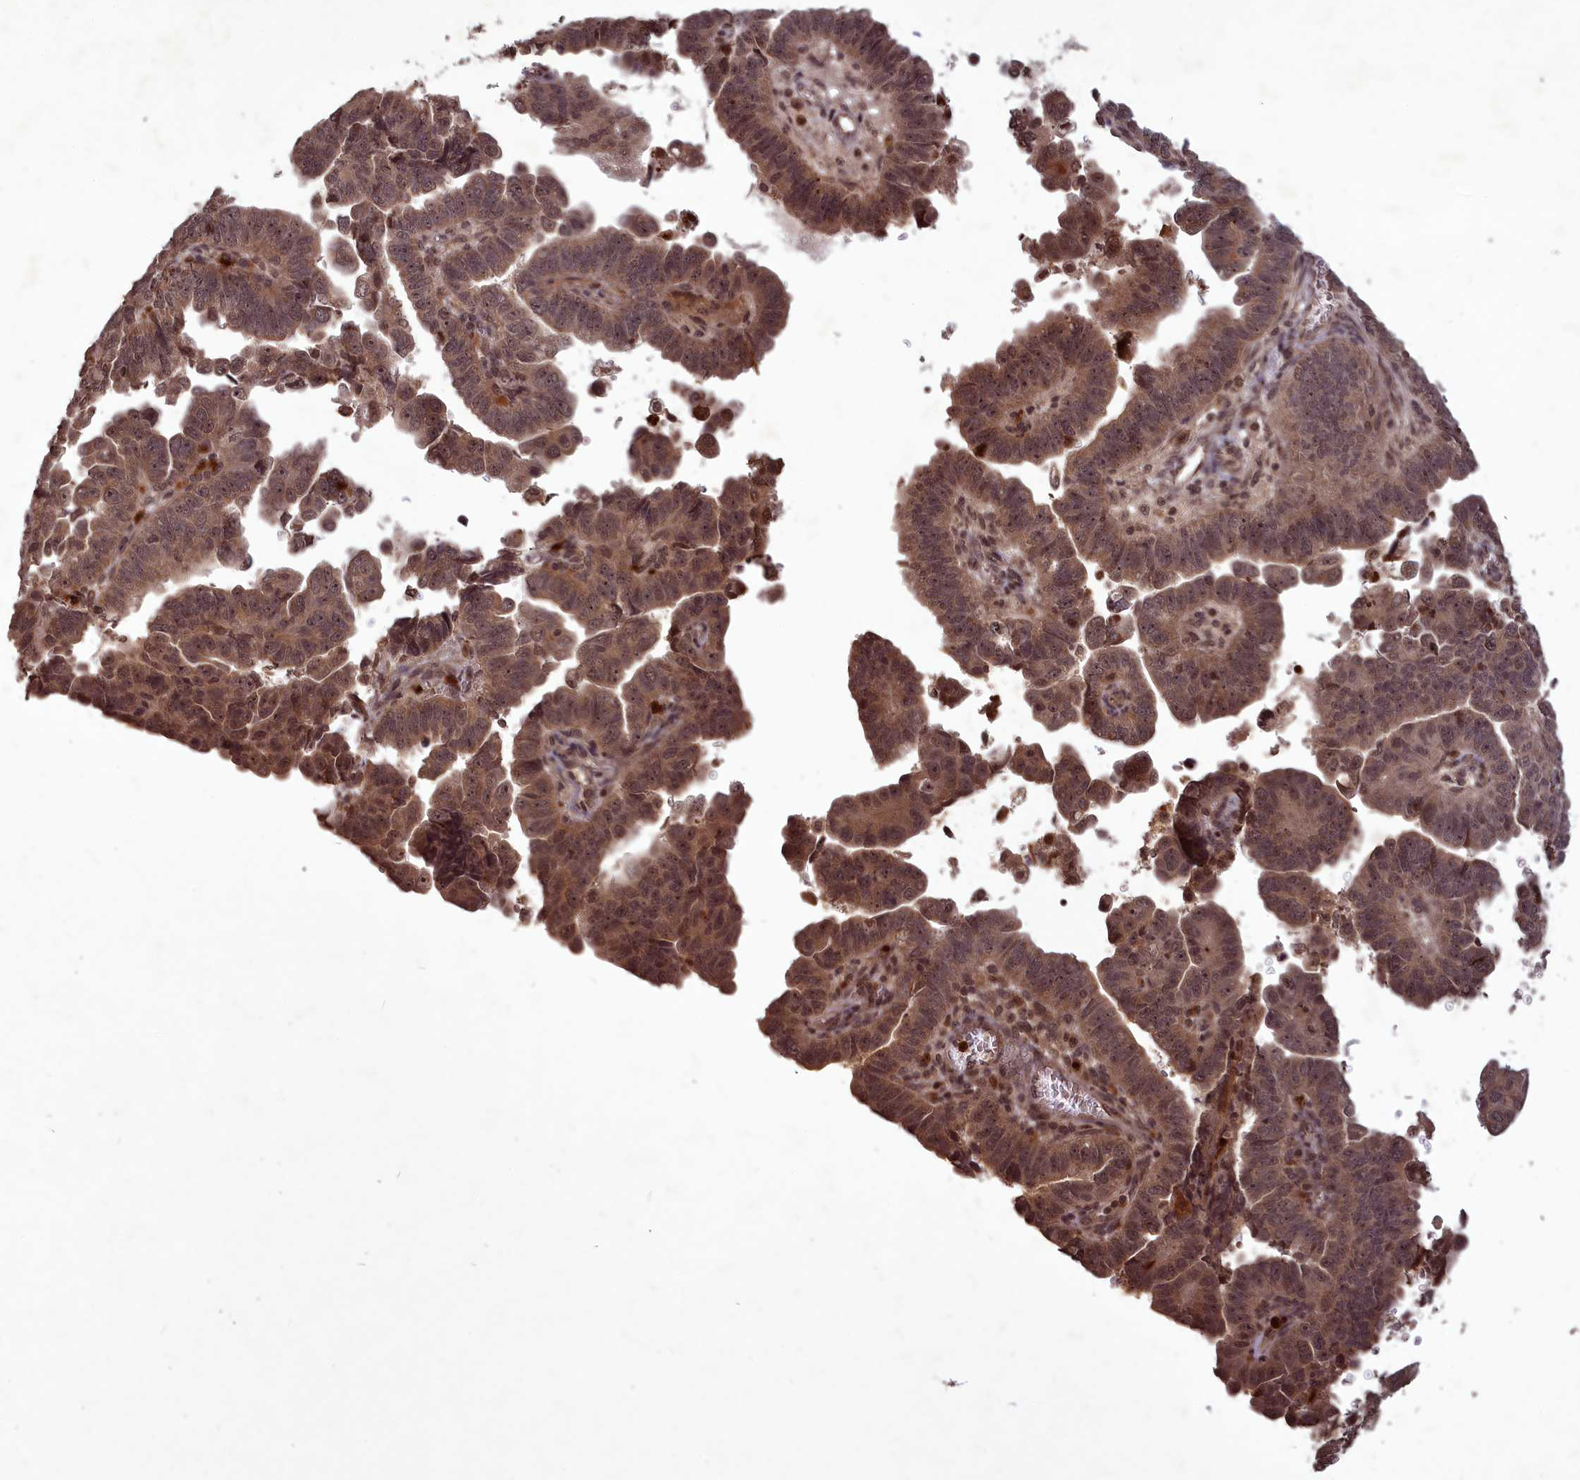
{"staining": {"intensity": "moderate", "quantity": ">75%", "location": "cytoplasmic/membranous,nuclear"}, "tissue": "endometrial cancer", "cell_type": "Tumor cells", "image_type": "cancer", "snomed": [{"axis": "morphology", "description": "Adenocarcinoma, NOS"}, {"axis": "topography", "description": "Endometrium"}], "caption": "DAB (3,3'-diaminobenzidine) immunohistochemical staining of human endometrial cancer shows moderate cytoplasmic/membranous and nuclear protein expression in about >75% of tumor cells. (Stains: DAB in brown, nuclei in blue, Microscopy: brightfield microscopy at high magnification).", "gene": "SRMS", "patient": {"sex": "female", "age": 75}}